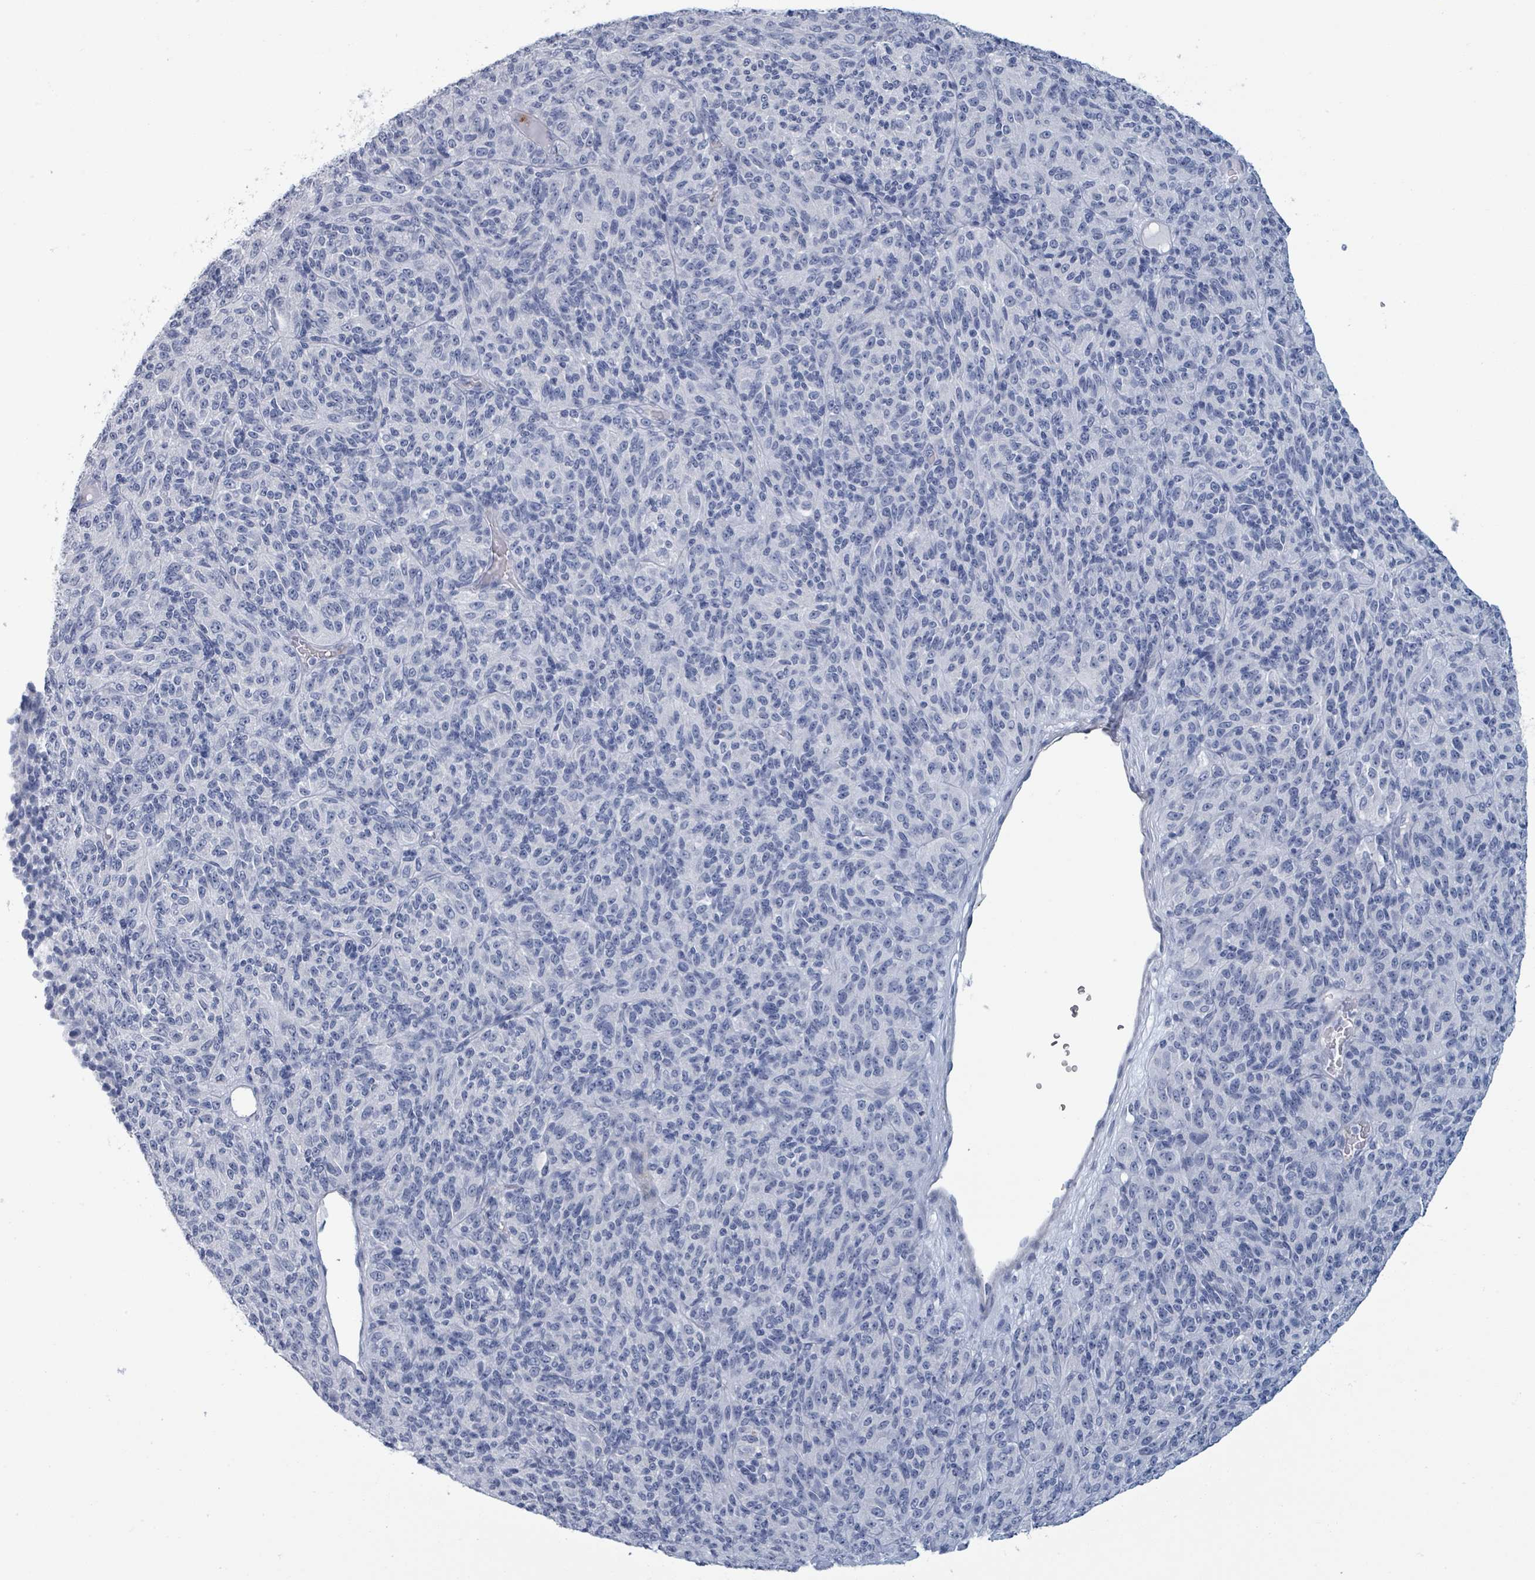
{"staining": {"intensity": "negative", "quantity": "none", "location": "none"}, "tissue": "melanoma", "cell_type": "Tumor cells", "image_type": "cancer", "snomed": [{"axis": "morphology", "description": "Malignant melanoma, Metastatic site"}, {"axis": "topography", "description": "Brain"}], "caption": "This image is of melanoma stained with immunohistochemistry to label a protein in brown with the nuclei are counter-stained blue. There is no positivity in tumor cells. The staining is performed using DAB (3,3'-diaminobenzidine) brown chromogen with nuclei counter-stained in using hematoxylin.", "gene": "VPS13D", "patient": {"sex": "female", "age": 56}}